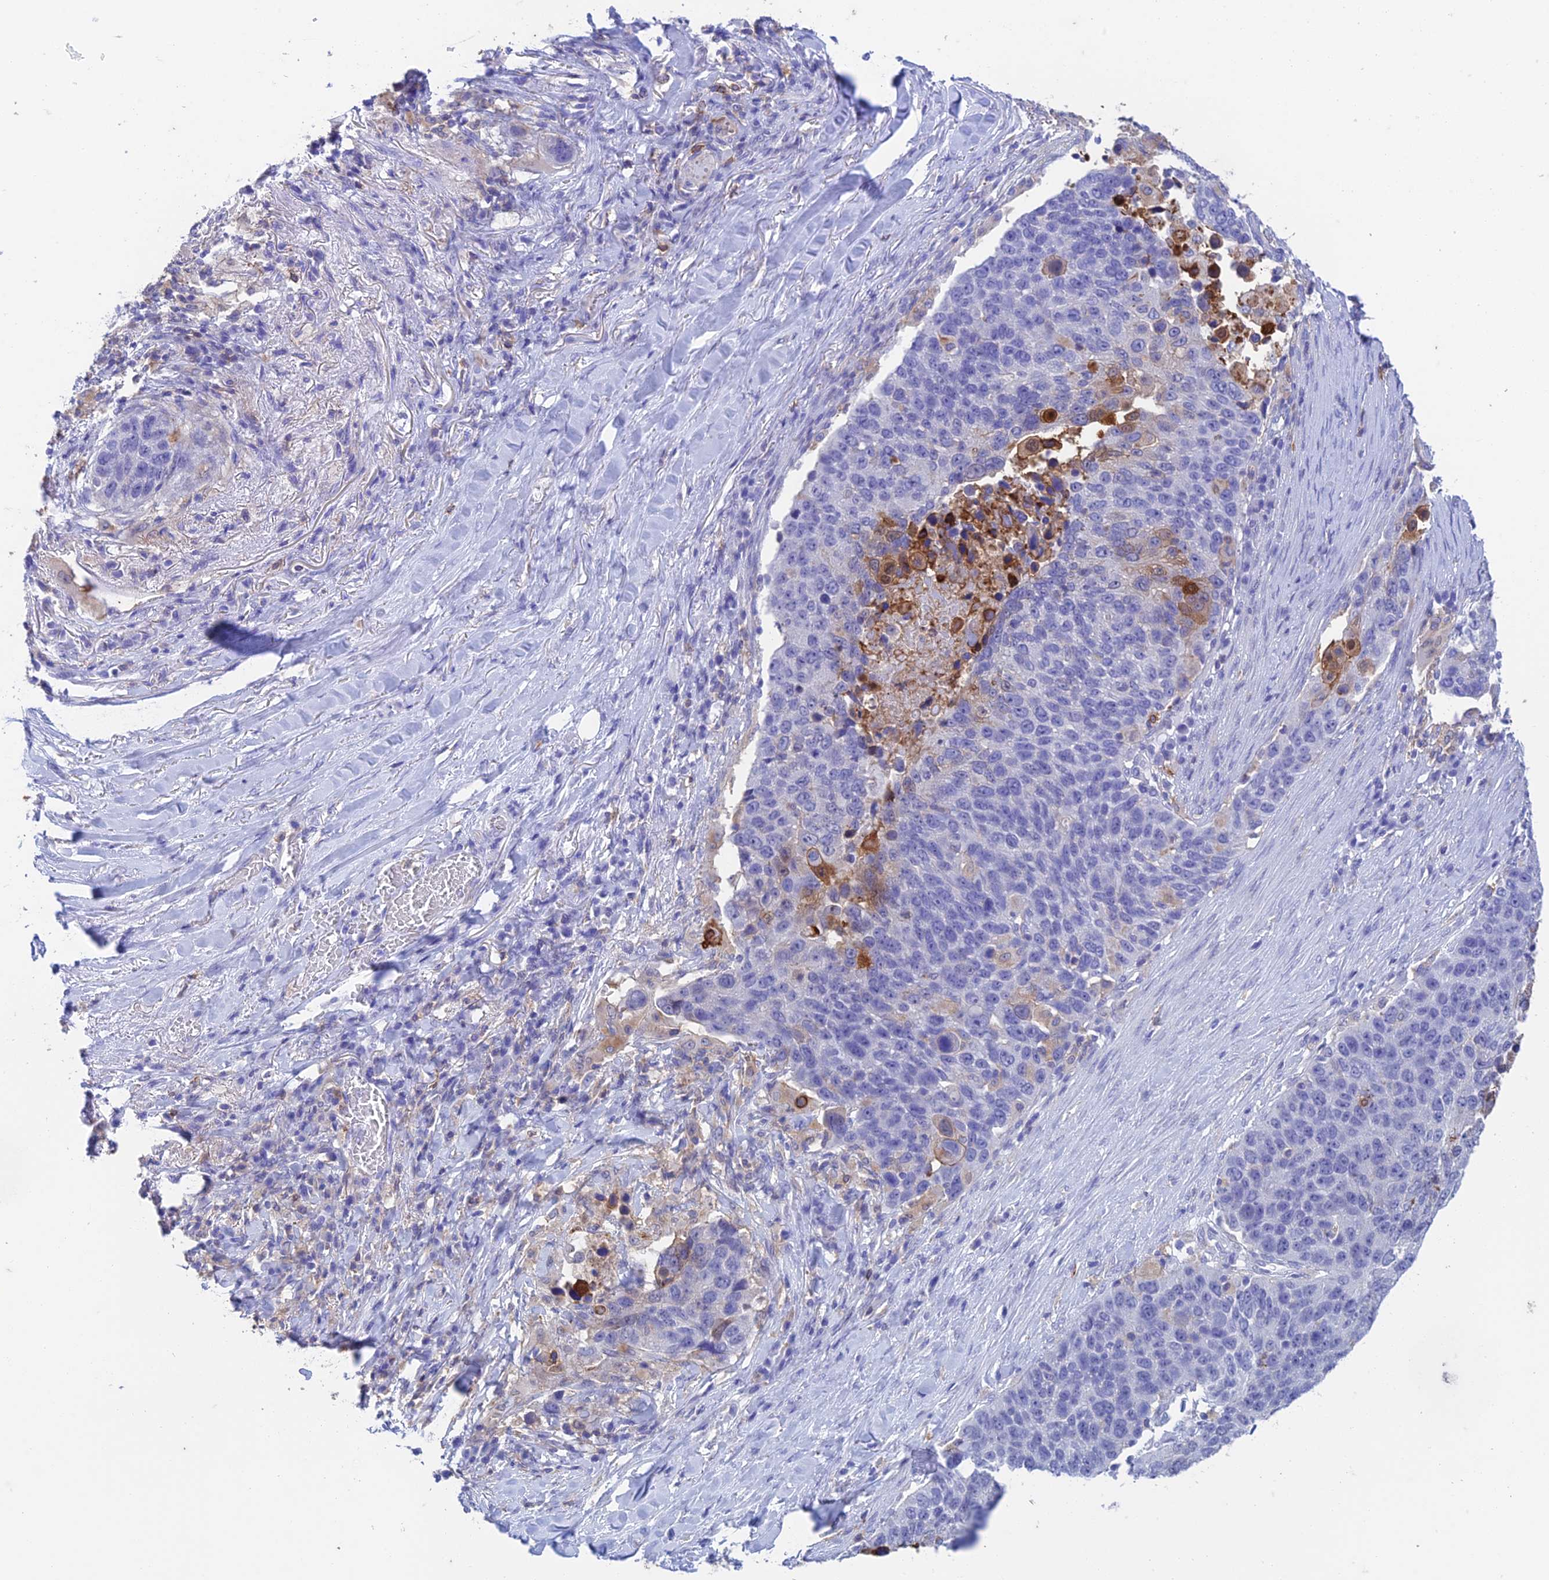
{"staining": {"intensity": "negative", "quantity": "none", "location": "none"}, "tissue": "lung cancer", "cell_type": "Tumor cells", "image_type": "cancer", "snomed": [{"axis": "morphology", "description": "Normal tissue, NOS"}, {"axis": "morphology", "description": "Squamous cell carcinoma, NOS"}, {"axis": "topography", "description": "Lymph node"}, {"axis": "topography", "description": "Lung"}], "caption": "A high-resolution histopathology image shows immunohistochemistry (IHC) staining of squamous cell carcinoma (lung), which displays no significant expression in tumor cells.", "gene": "FGF7", "patient": {"sex": "male", "age": 66}}